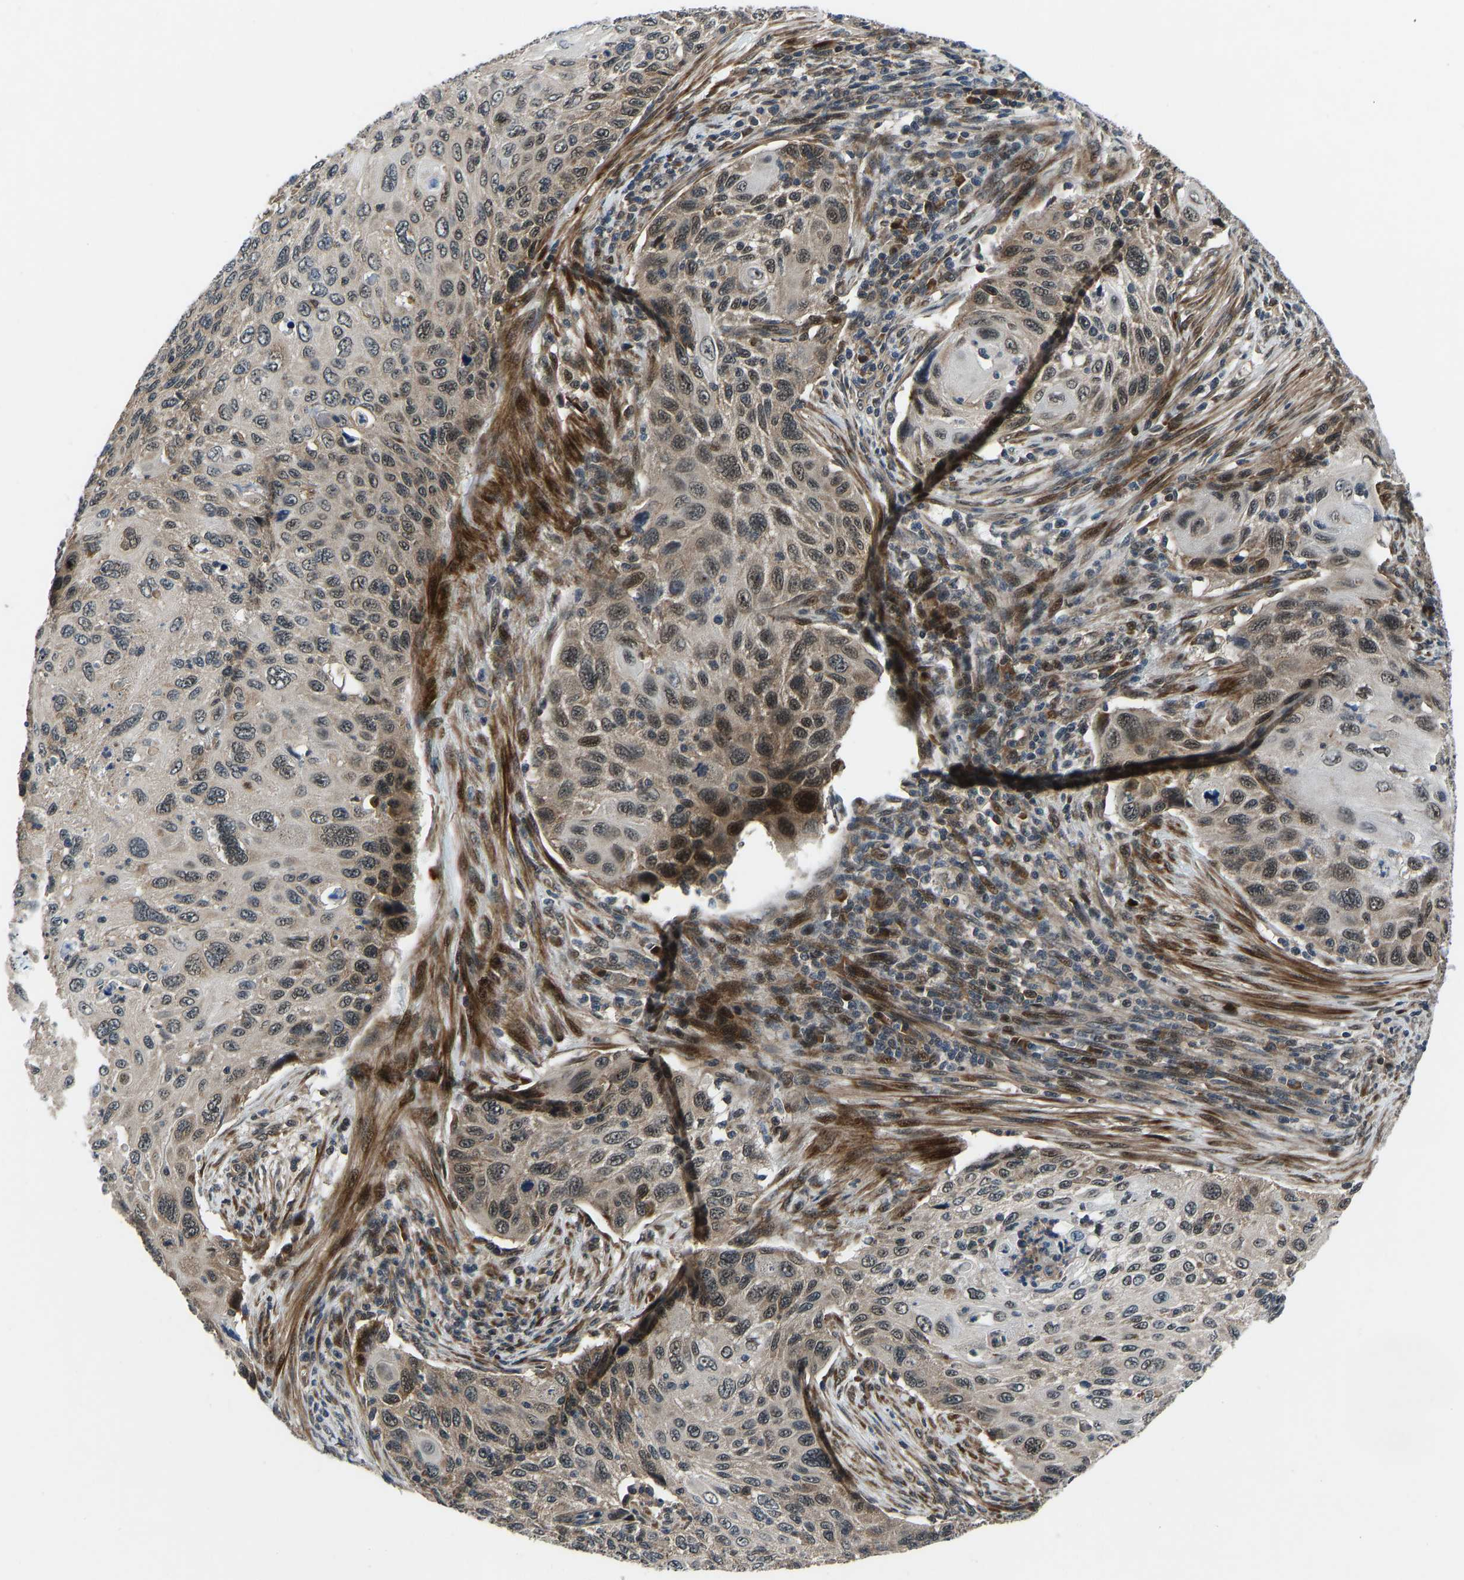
{"staining": {"intensity": "moderate", "quantity": ">75%", "location": "cytoplasmic/membranous,nuclear"}, "tissue": "cervical cancer", "cell_type": "Tumor cells", "image_type": "cancer", "snomed": [{"axis": "morphology", "description": "Squamous cell carcinoma, NOS"}, {"axis": "topography", "description": "Cervix"}], "caption": "Immunohistochemical staining of cervical cancer exhibits moderate cytoplasmic/membranous and nuclear protein expression in about >75% of tumor cells.", "gene": "RLIM", "patient": {"sex": "female", "age": 70}}